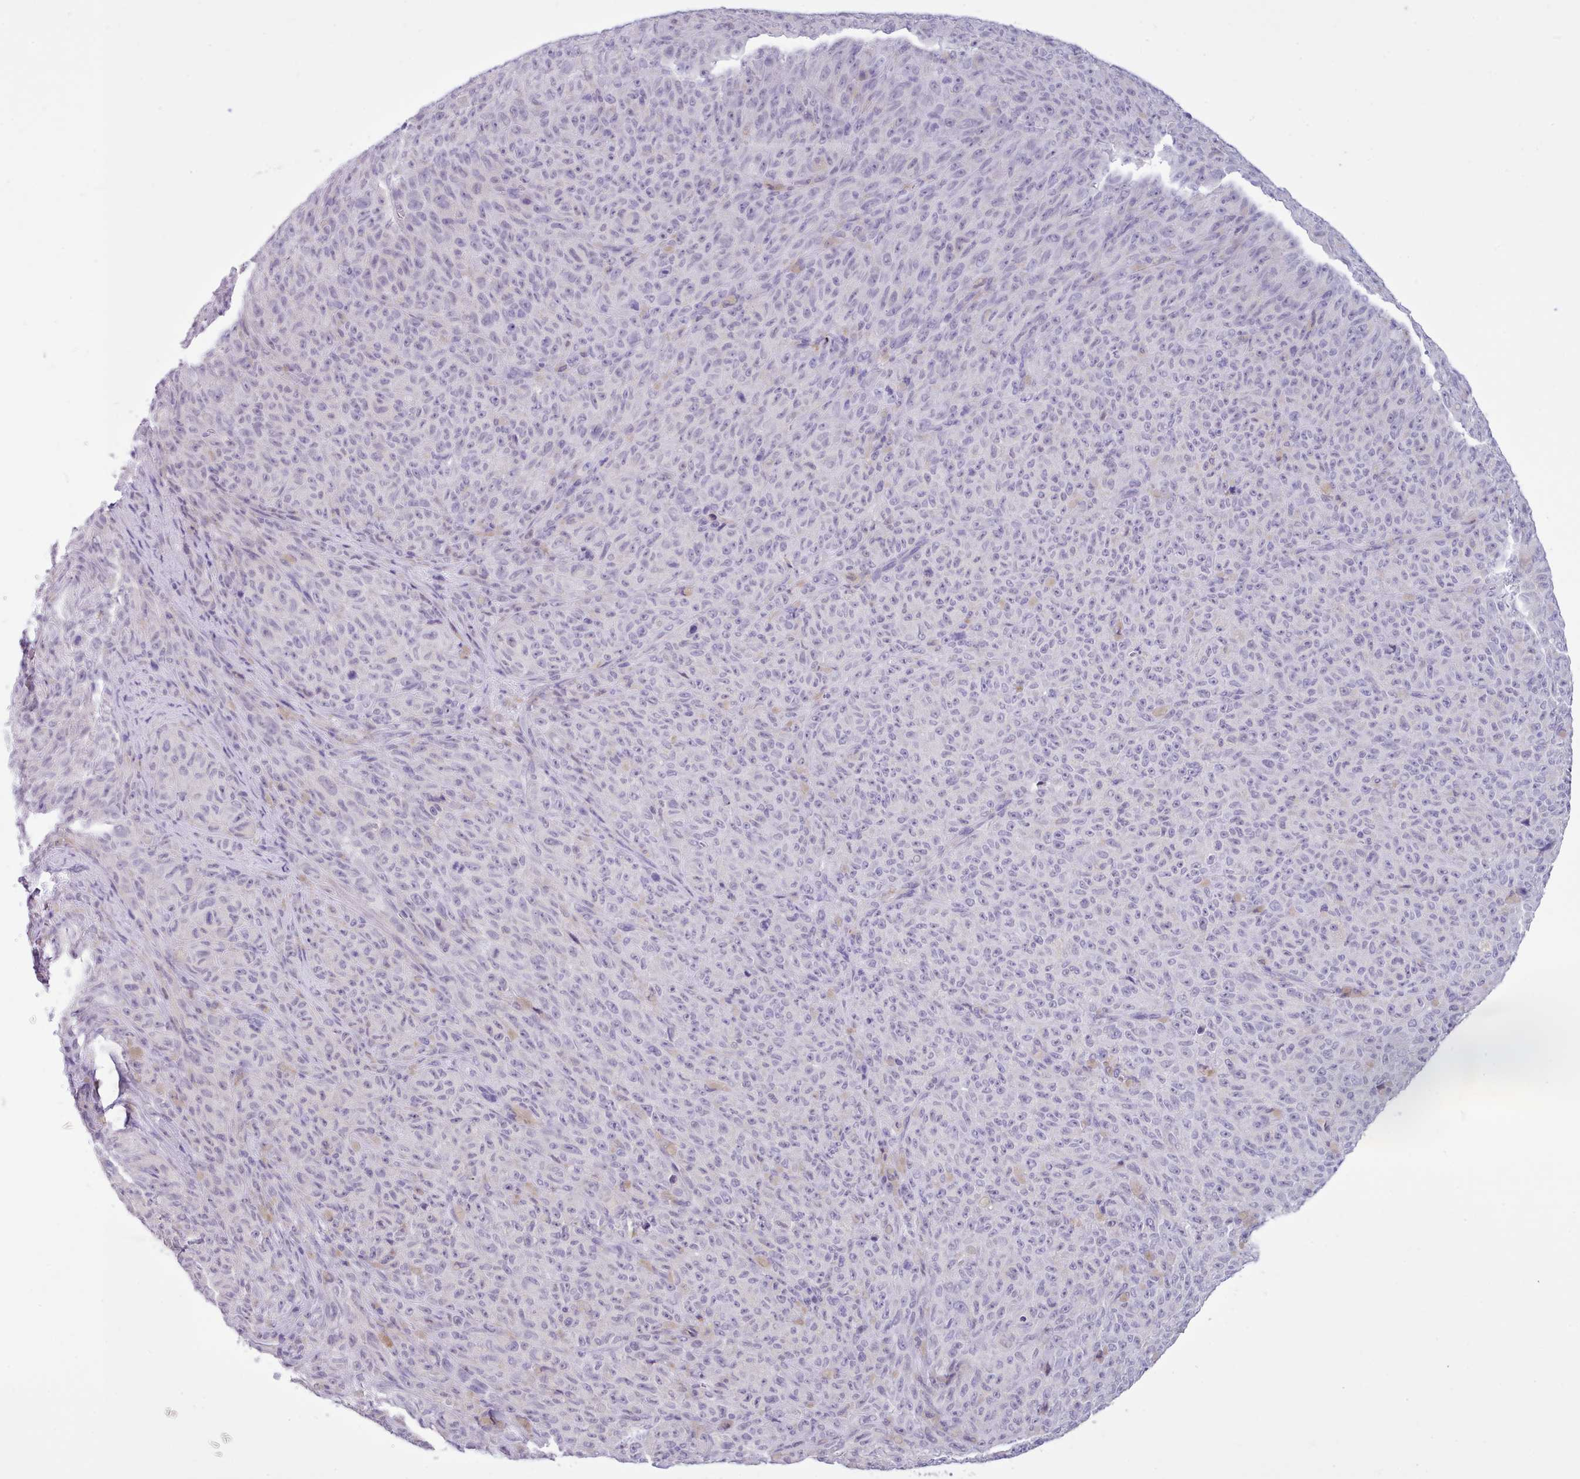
{"staining": {"intensity": "negative", "quantity": "none", "location": "none"}, "tissue": "melanoma", "cell_type": "Tumor cells", "image_type": "cancer", "snomed": [{"axis": "morphology", "description": "Malignant melanoma, NOS"}, {"axis": "topography", "description": "Skin"}], "caption": "There is no significant positivity in tumor cells of malignant melanoma.", "gene": "FBXO48", "patient": {"sex": "female", "age": 82}}